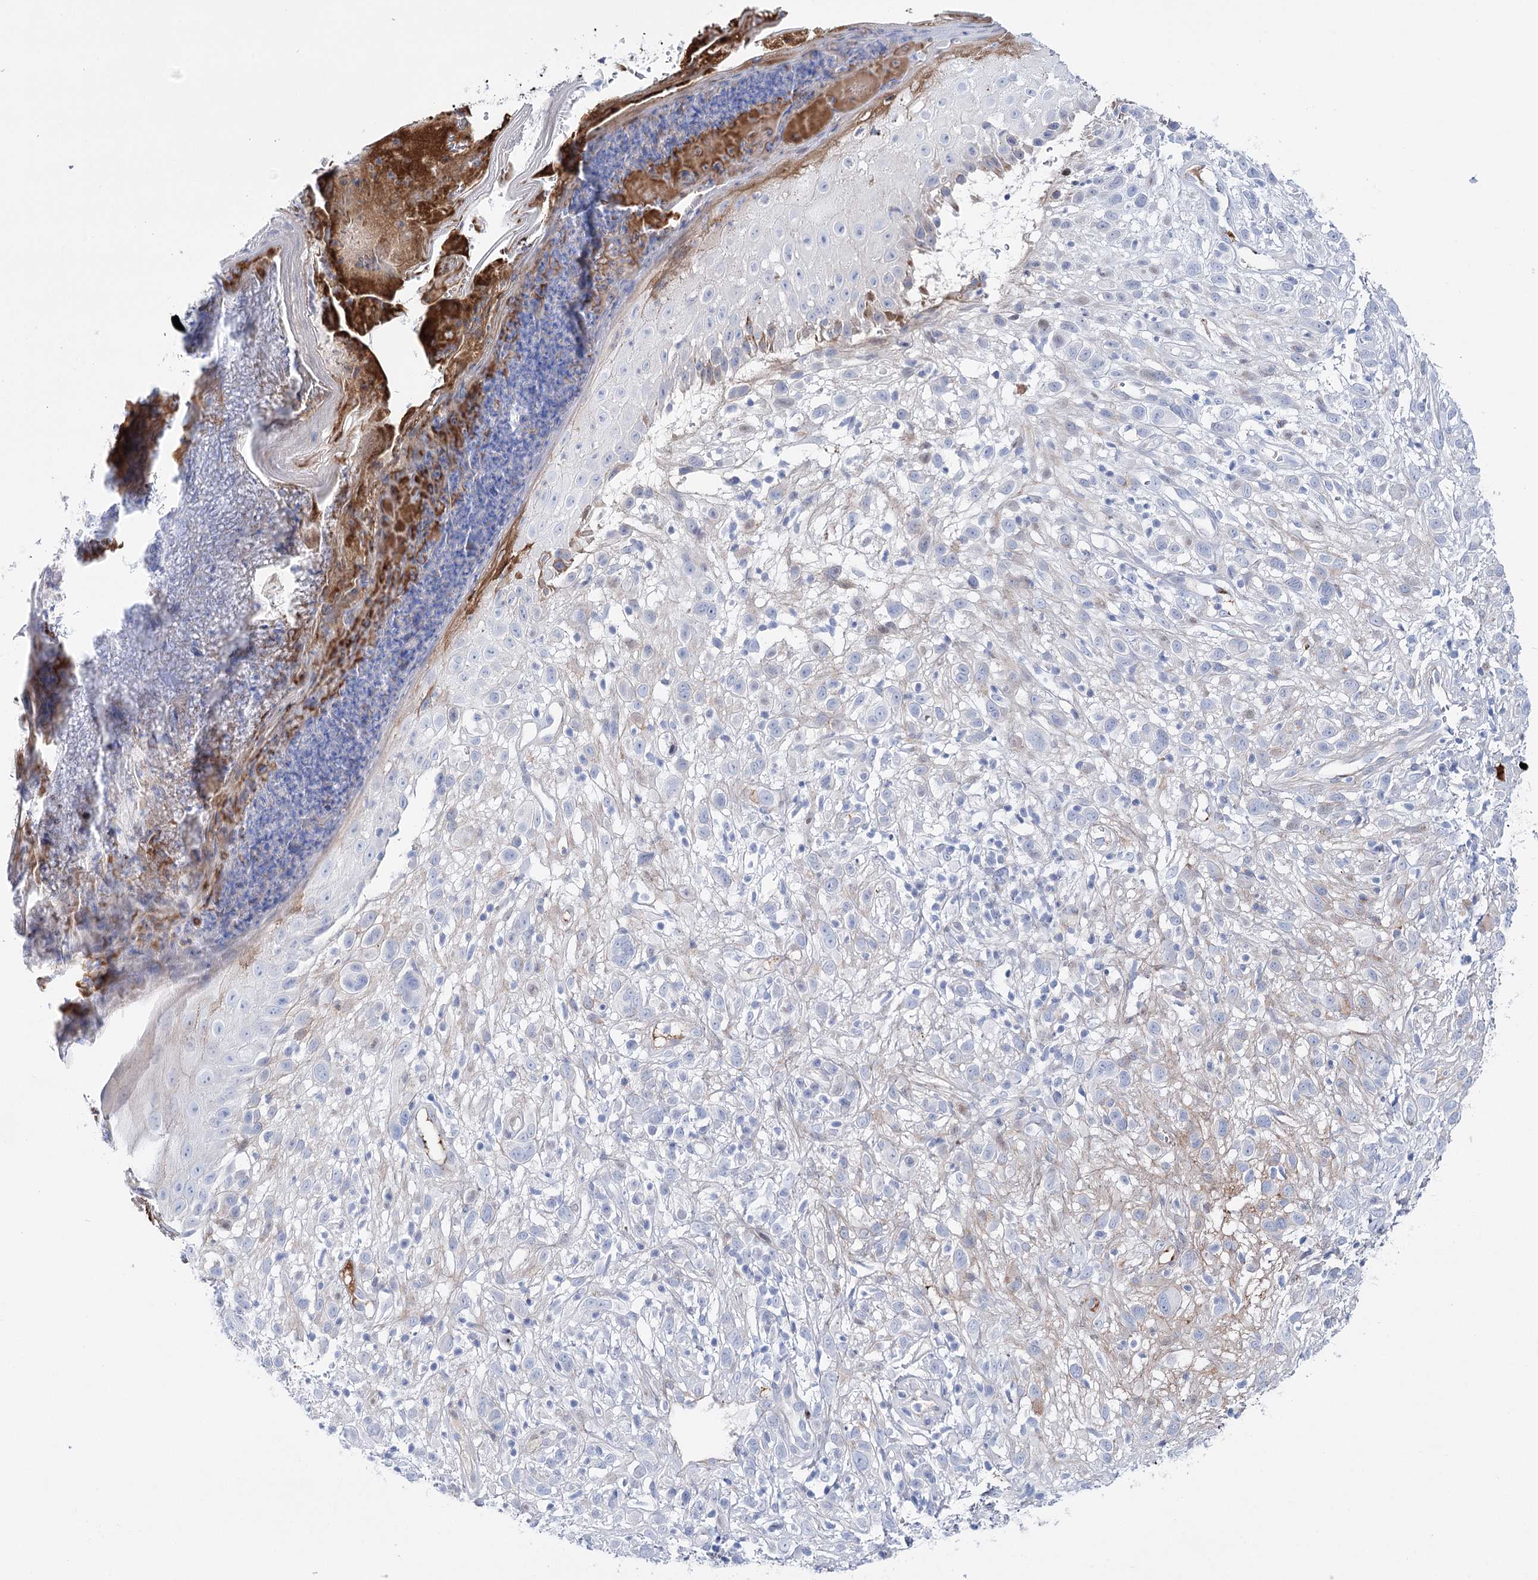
{"staining": {"intensity": "negative", "quantity": "none", "location": "none"}, "tissue": "melanoma", "cell_type": "Tumor cells", "image_type": "cancer", "snomed": [{"axis": "morphology", "description": "Malignant melanoma, NOS"}, {"axis": "topography", "description": "Skin of trunk"}], "caption": "Tumor cells are negative for brown protein staining in malignant melanoma.", "gene": "ANKRD23", "patient": {"sex": "male", "age": 71}}